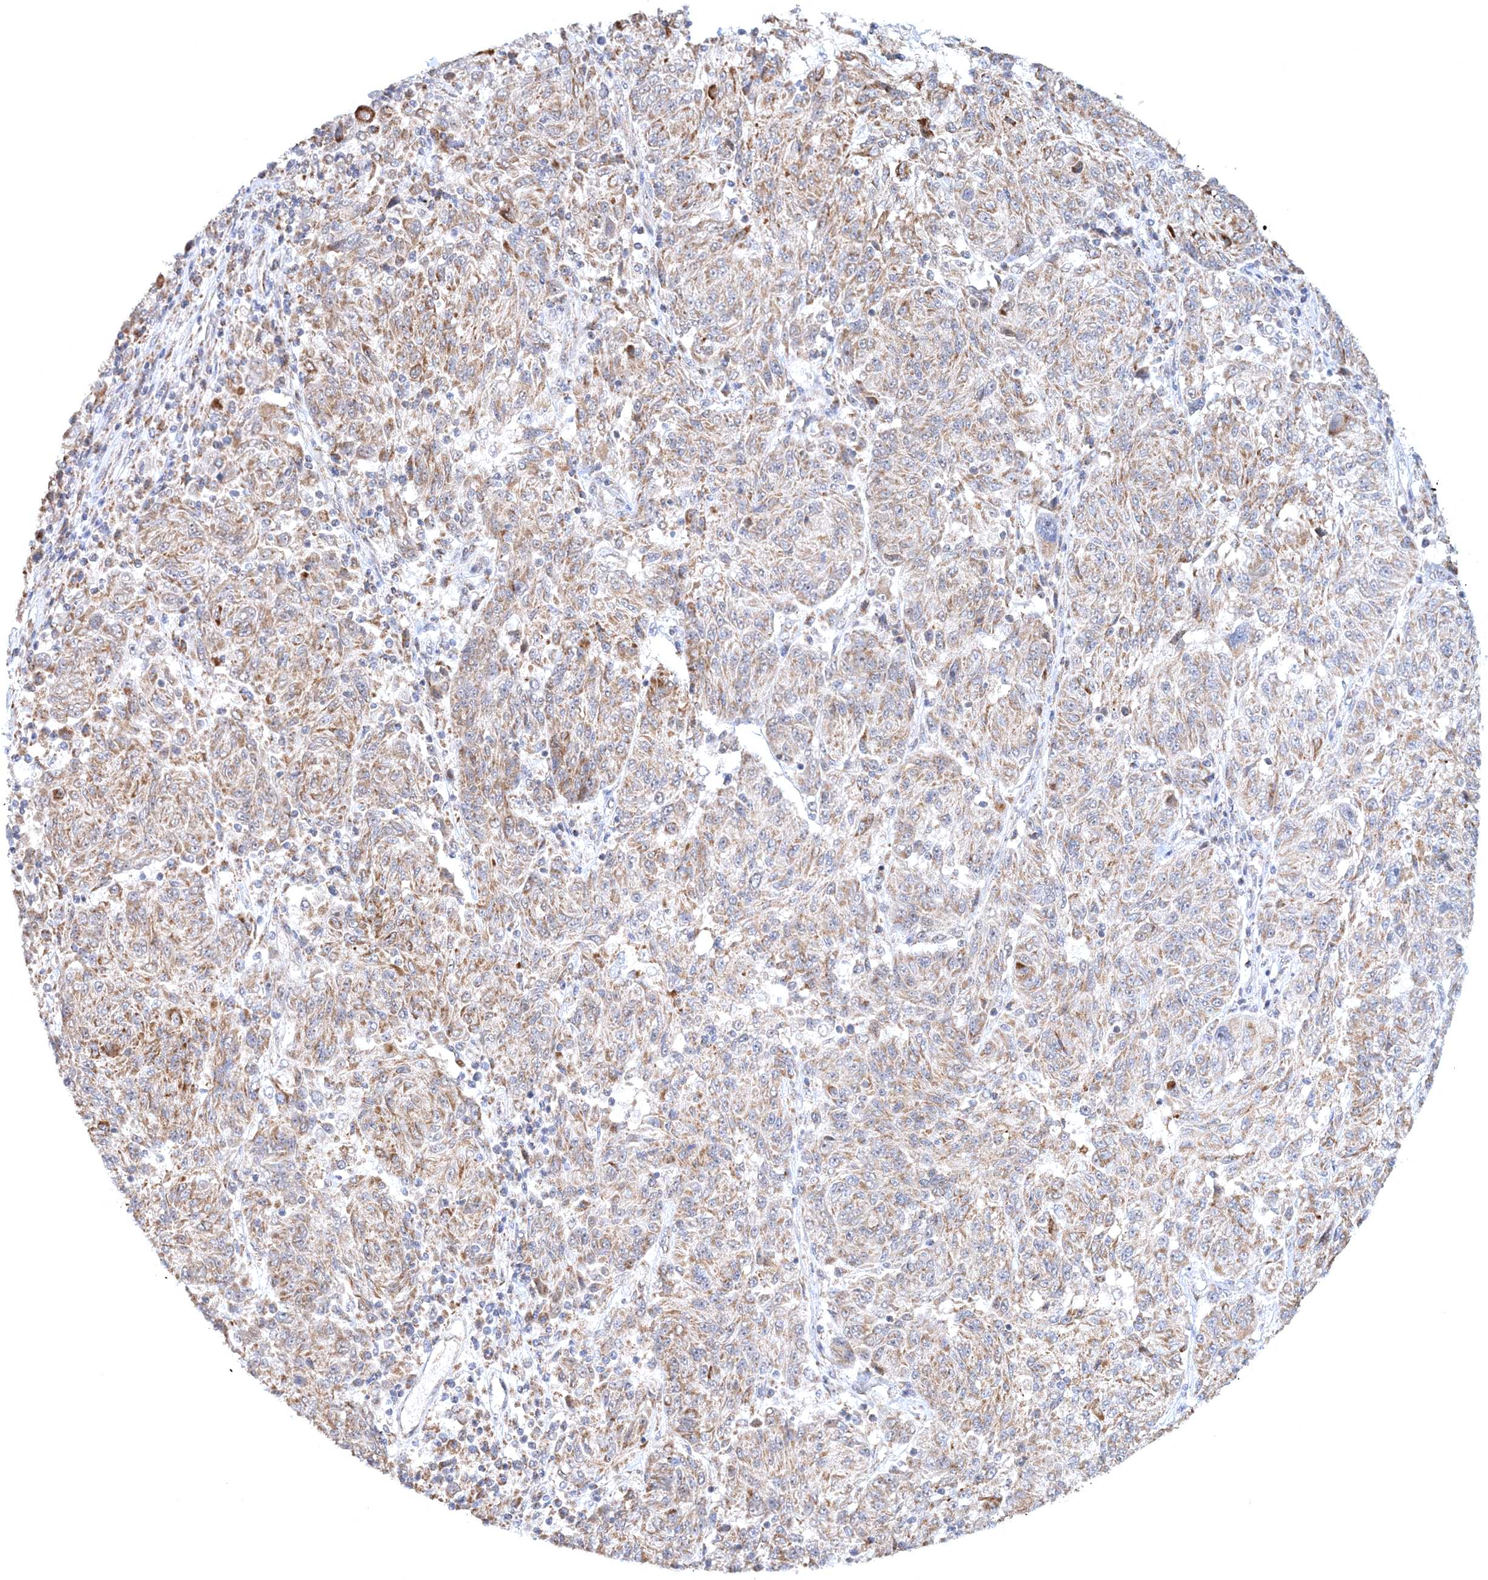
{"staining": {"intensity": "weak", "quantity": ">75%", "location": "cytoplasmic/membranous"}, "tissue": "melanoma", "cell_type": "Tumor cells", "image_type": "cancer", "snomed": [{"axis": "morphology", "description": "Malignant melanoma, NOS"}, {"axis": "topography", "description": "Skin"}], "caption": "This image reveals immunohistochemistry staining of human melanoma, with low weak cytoplasmic/membranous positivity in about >75% of tumor cells.", "gene": "RNF150", "patient": {"sex": "male", "age": 53}}